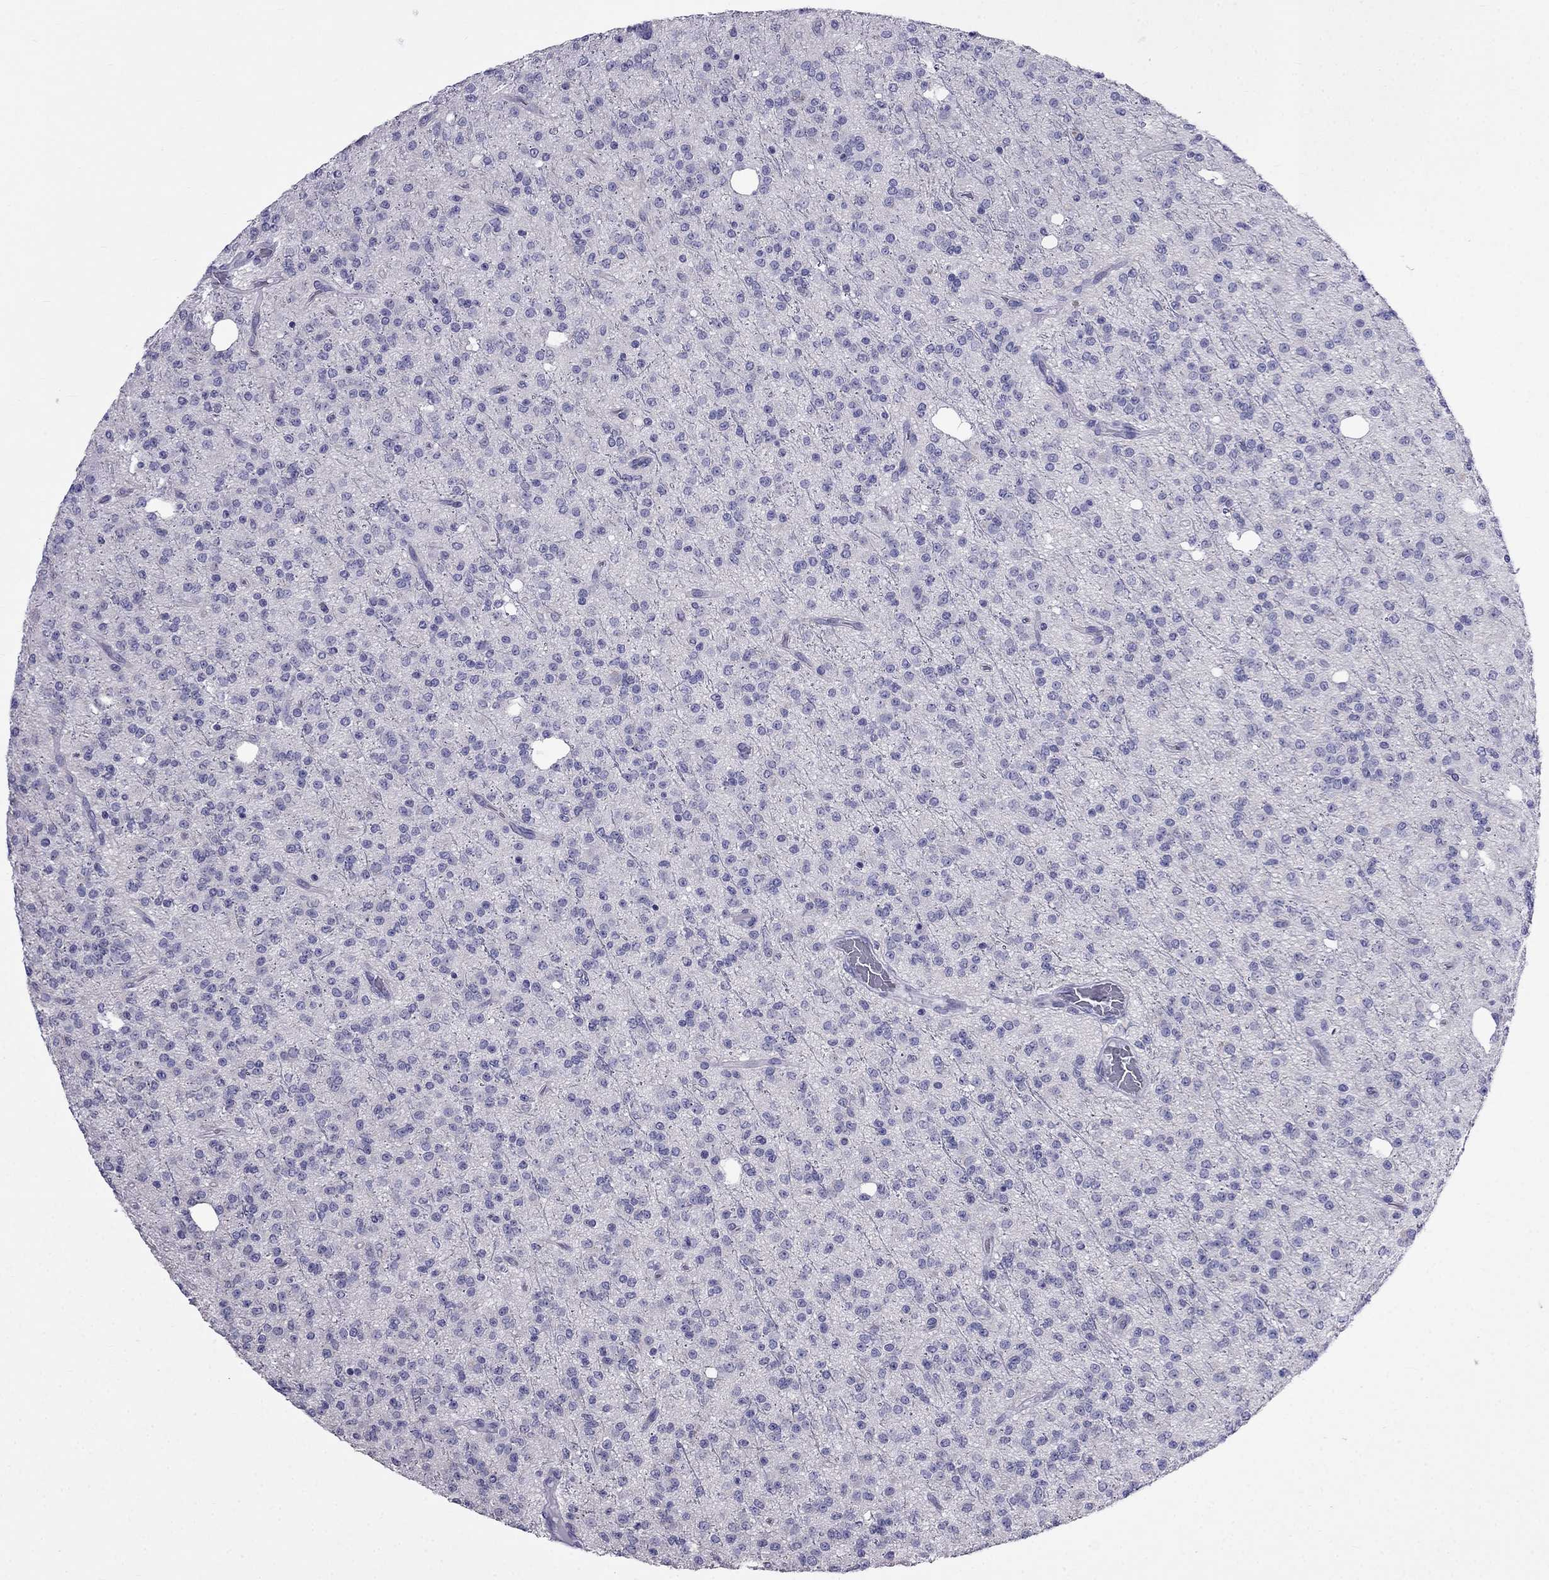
{"staining": {"intensity": "negative", "quantity": "none", "location": "none"}, "tissue": "glioma", "cell_type": "Tumor cells", "image_type": "cancer", "snomed": [{"axis": "morphology", "description": "Glioma, malignant, Low grade"}, {"axis": "topography", "description": "Brain"}], "caption": "The image shows no significant positivity in tumor cells of glioma.", "gene": "MGP", "patient": {"sex": "male", "age": 27}}